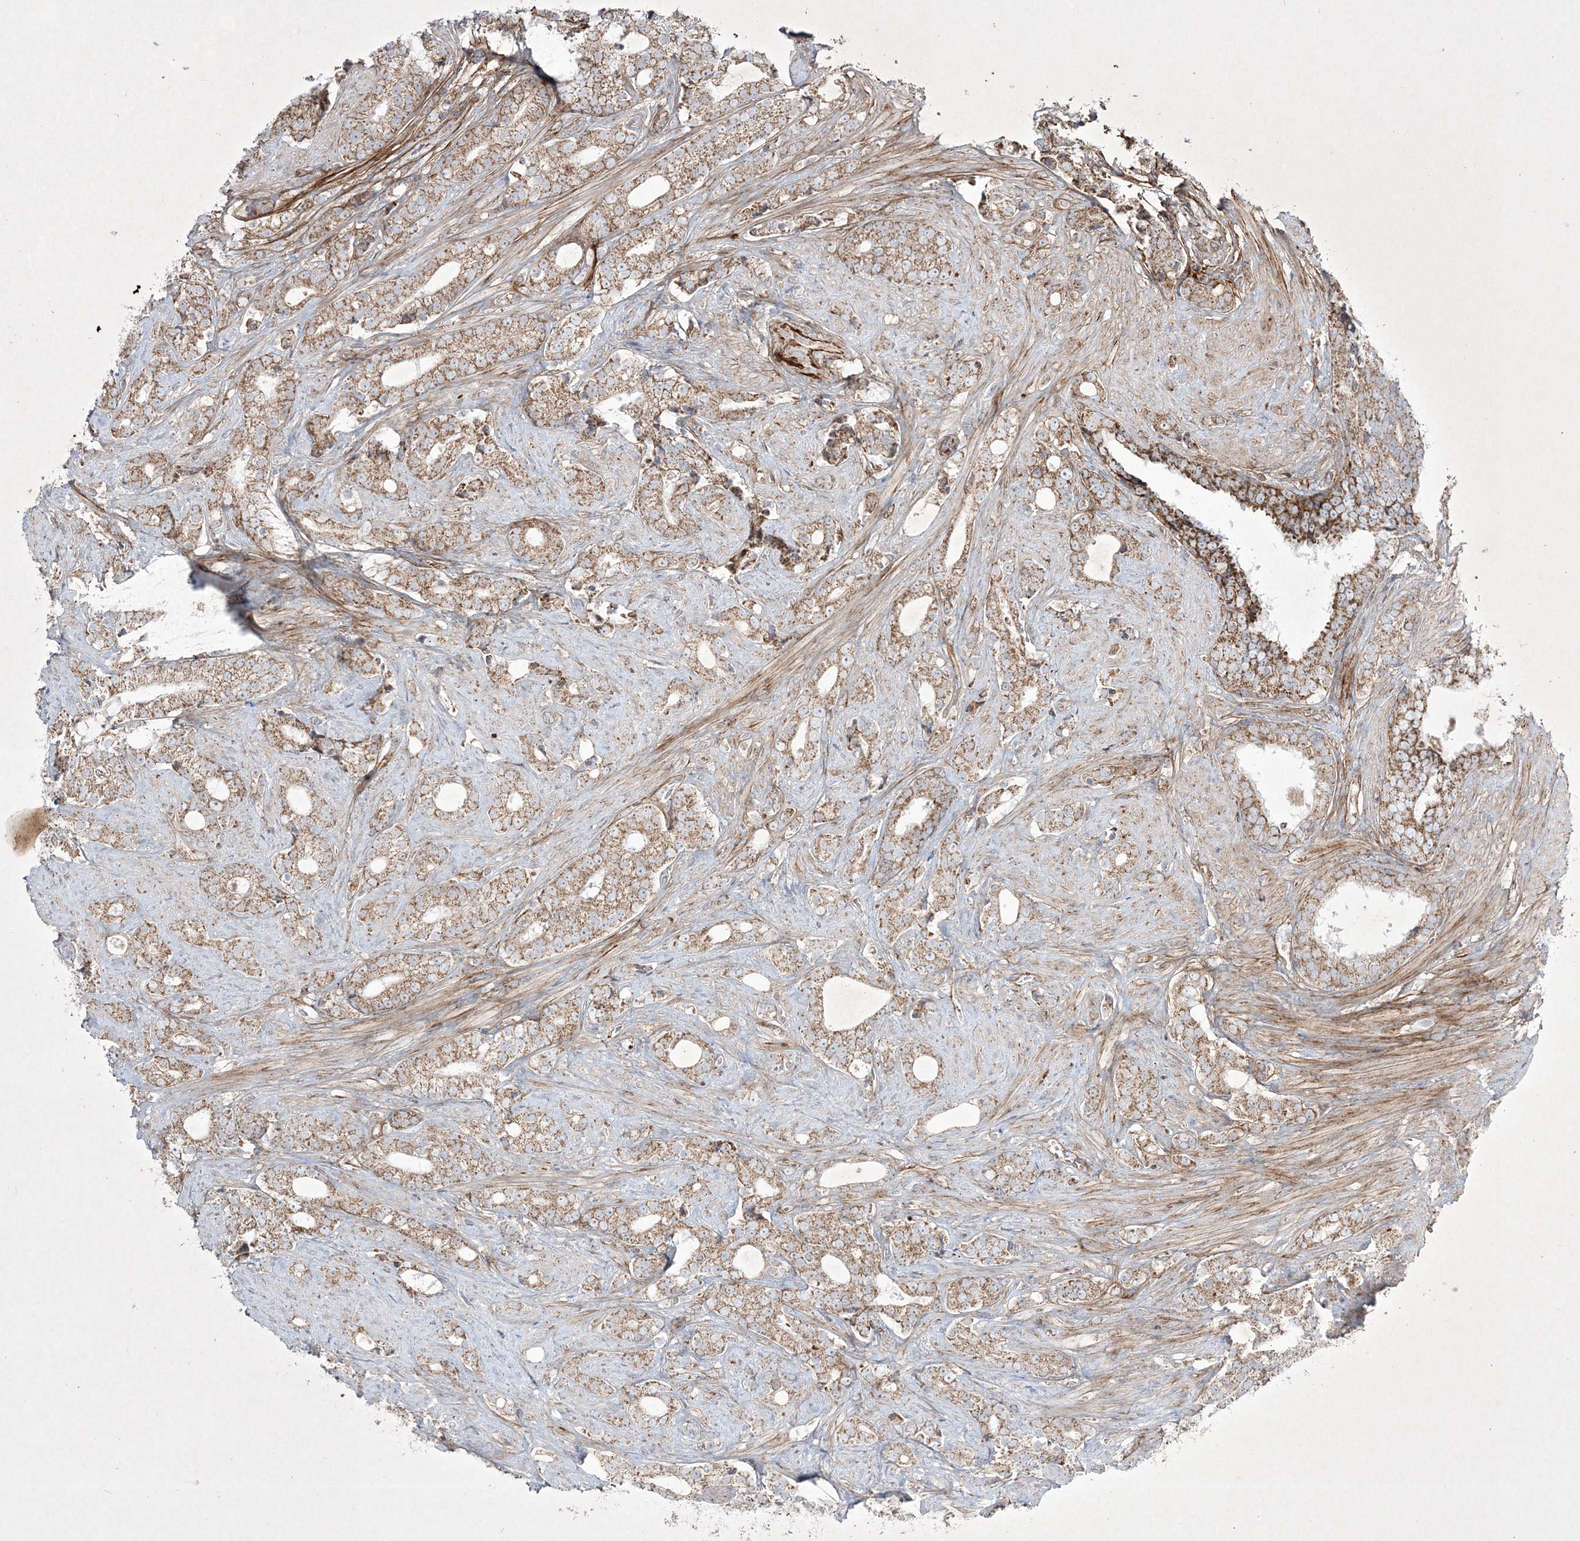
{"staining": {"intensity": "moderate", "quantity": ">75%", "location": "cytoplasmic/membranous"}, "tissue": "prostate cancer", "cell_type": "Tumor cells", "image_type": "cancer", "snomed": [{"axis": "morphology", "description": "Adenocarcinoma, High grade"}, {"axis": "topography", "description": "Prostate and seminal vesicle, NOS"}], "caption": "High-magnification brightfield microscopy of prostate cancer stained with DAB (3,3'-diaminobenzidine) (brown) and counterstained with hematoxylin (blue). tumor cells exhibit moderate cytoplasmic/membranous positivity is appreciated in approximately>75% of cells.", "gene": "RICTOR", "patient": {"sex": "male", "age": 67}}